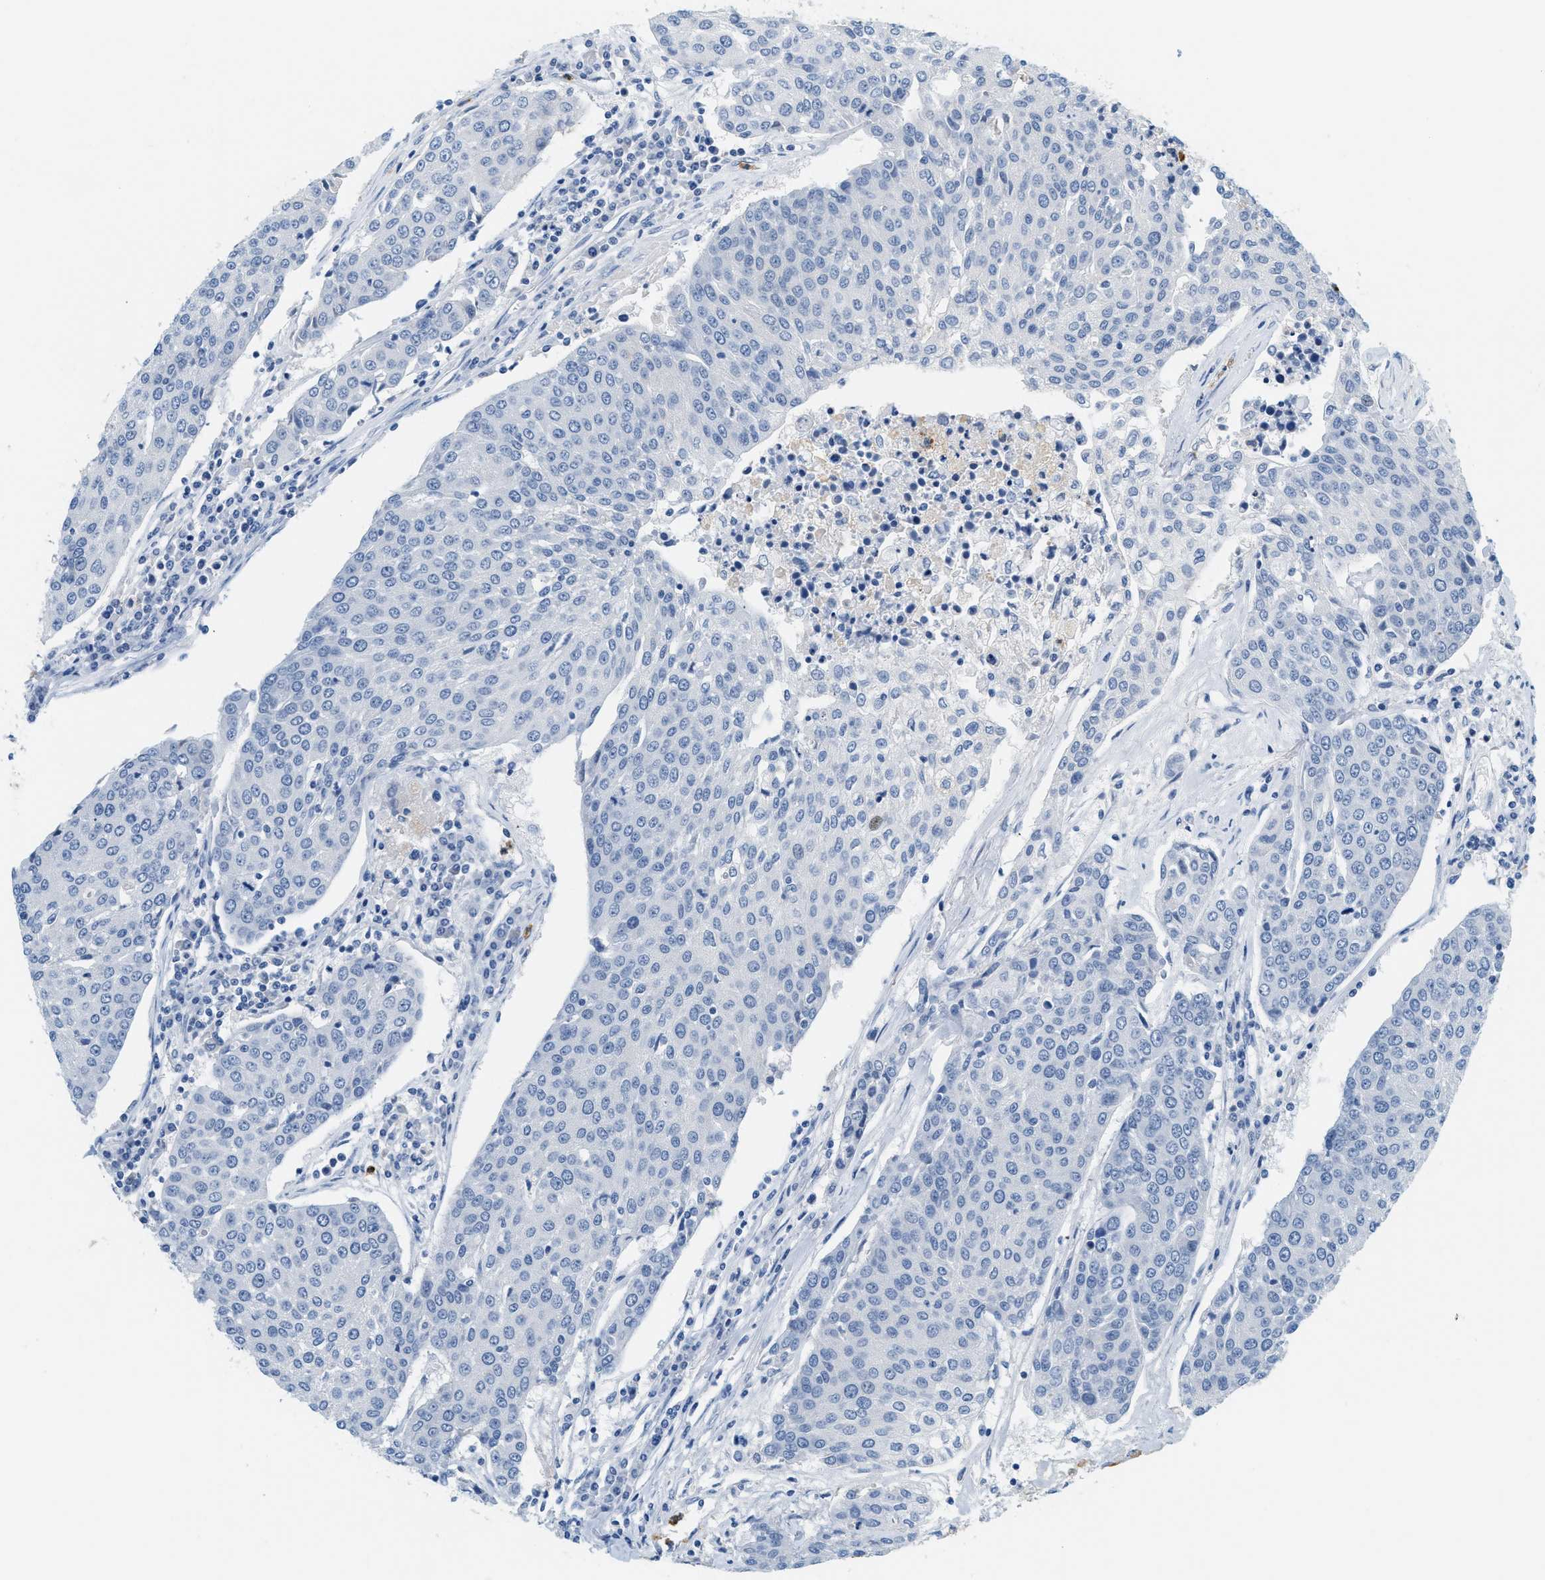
{"staining": {"intensity": "negative", "quantity": "none", "location": "none"}, "tissue": "urothelial cancer", "cell_type": "Tumor cells", "image_type": "cancer", "snomed": [{"axis": "morphology", "description": "Urothelial carcinoma, High grade"}, {"axis": "topography", "description": "Urinary bladder"}], "caption": "Tumor cells are negative for brown protein staining in urothelial cancer.", "gene": "LCN2", "patient": {"sex": "female", "age": 85}}